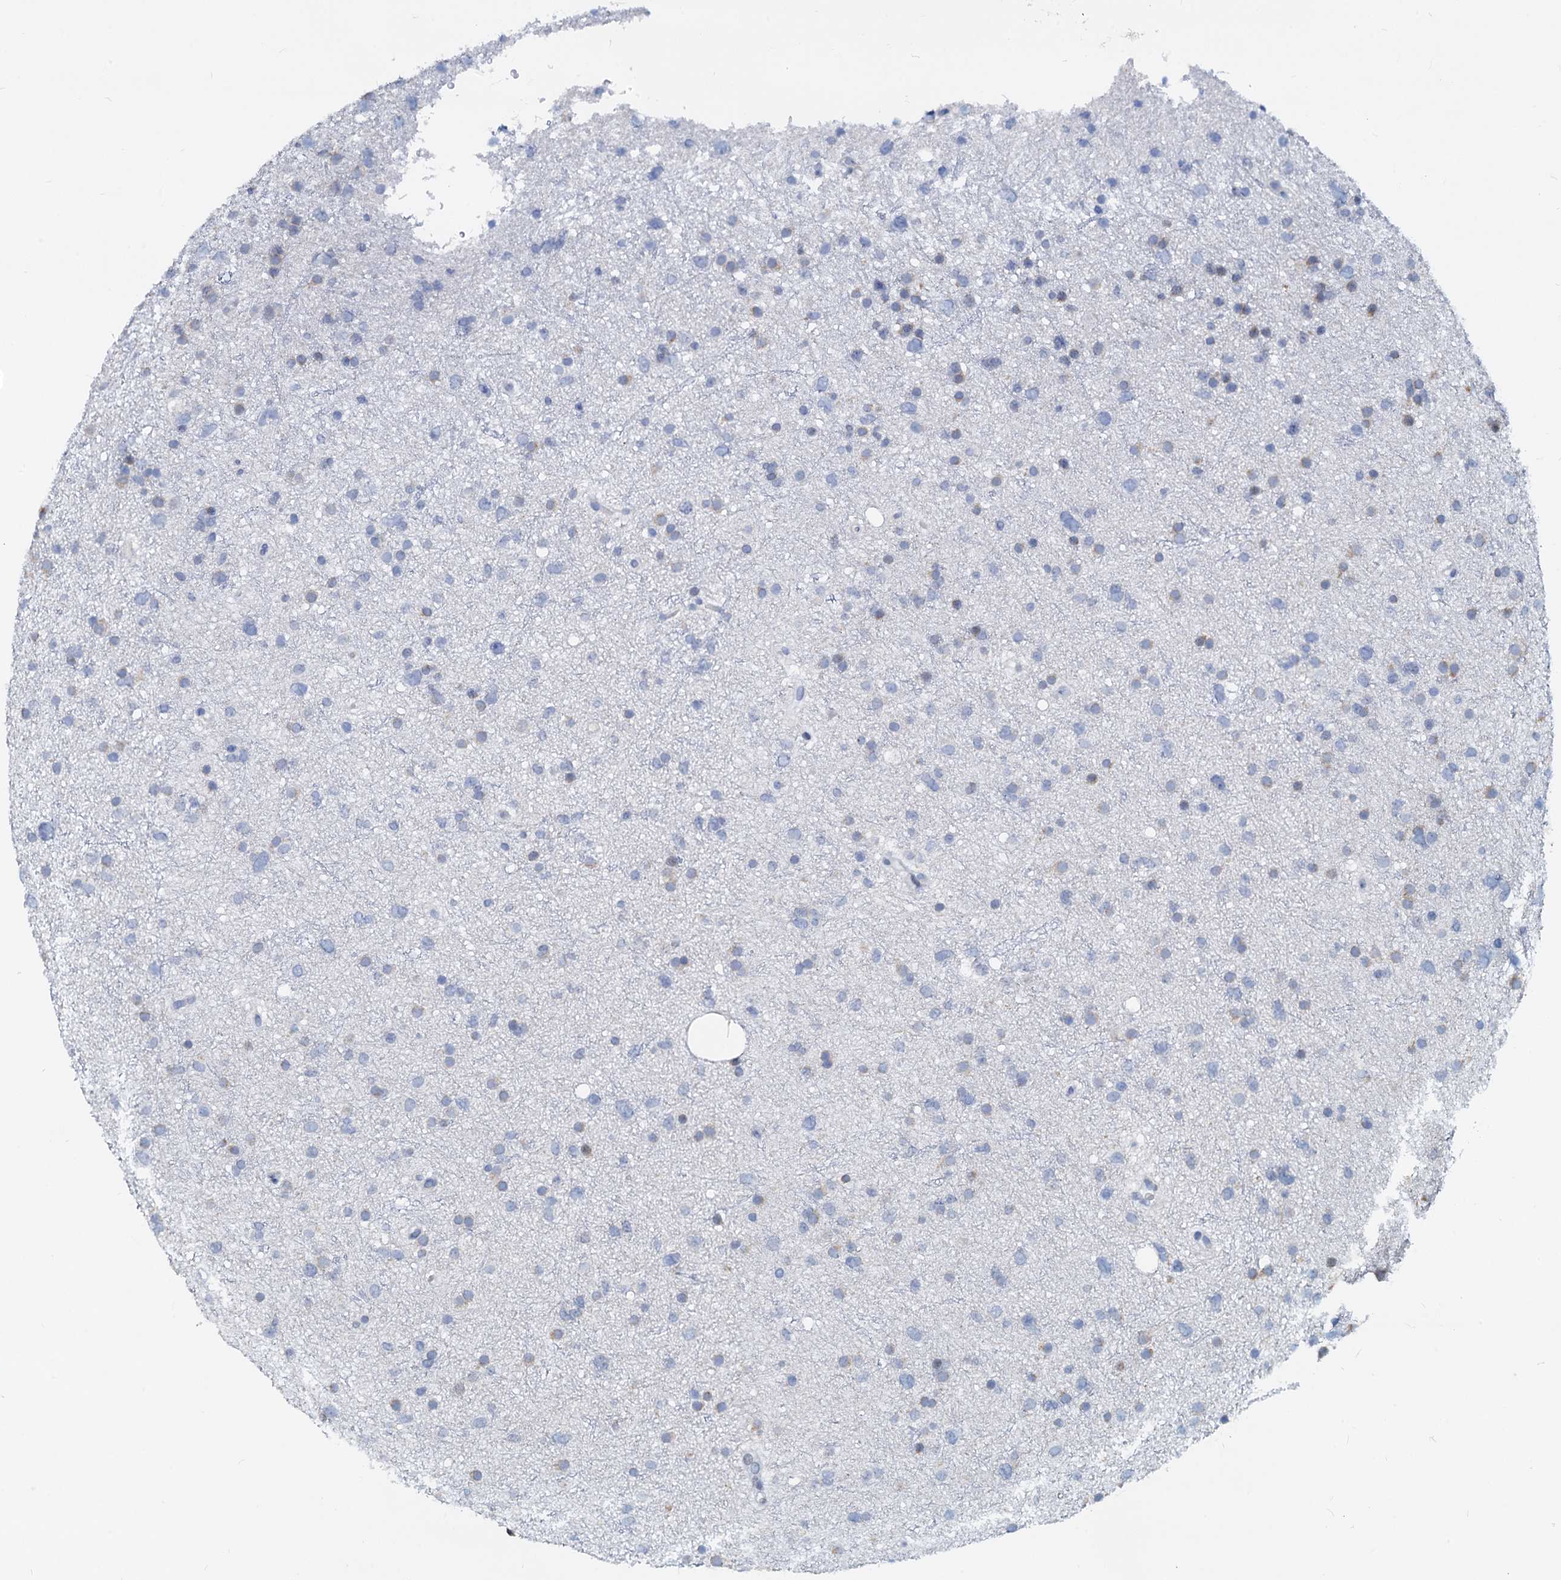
{"staining": {"intensity": "negative", "quantity": "none", "location": "none"}, "tissue": "glioma", "cell_type": "Tumor cells", "image_type": "cancer", "snomed": [{"axis": "morphology", "description": "Glioma, malignant, Low grade"}, {"axis": "topography", "description": "Cerebral cortex"}], "caption": "Immunohistochemistry of human low-grade glioma (malignant) demonstrates no staining in tumor cells.", "gene": "PTGES3", "patient": {"sex": "female", "age": 39}}